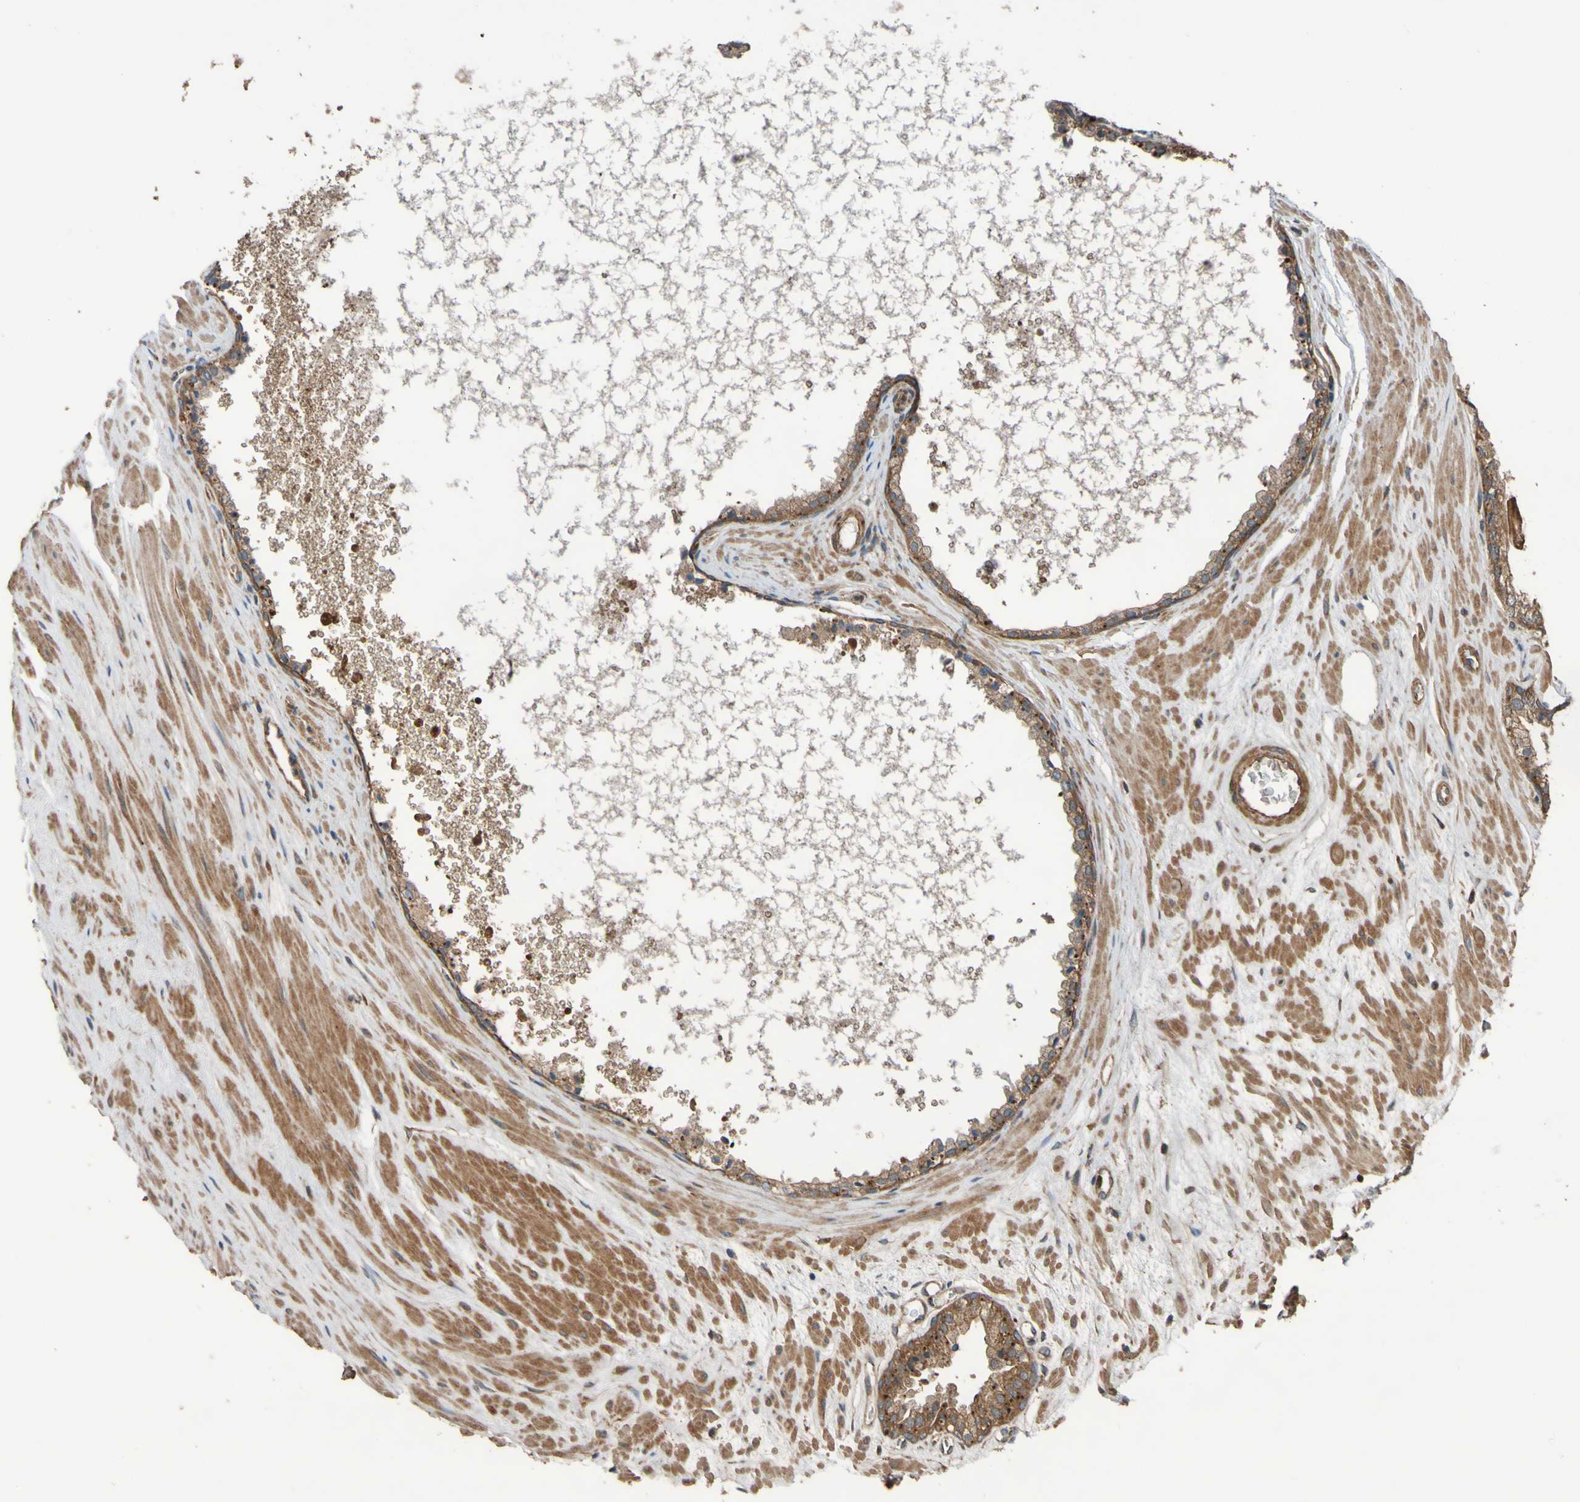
{"staining": {"intensity": "moderate", "quantity": "25%-75%", "location": "cytoplasmic/membranous"}, "tissue": "prostate cancer", "cell_type": "Tumor cells", "image_type": "cancer", "snomed": [{"axis": "morphology", "description": "Adenocarcinoma, High grade"}, {"axis": "topography", "description": "Prostate"}], "caption": "Prostate cancer (high-grade adenocarcinoma) tissue displays moderate cytoplasmic/membranous positivity in about 25%-75% of tumor cells, visualized by immunohistochemistry.", "gene": "UCN", "patient": {"sex": "male", "age": 65}}